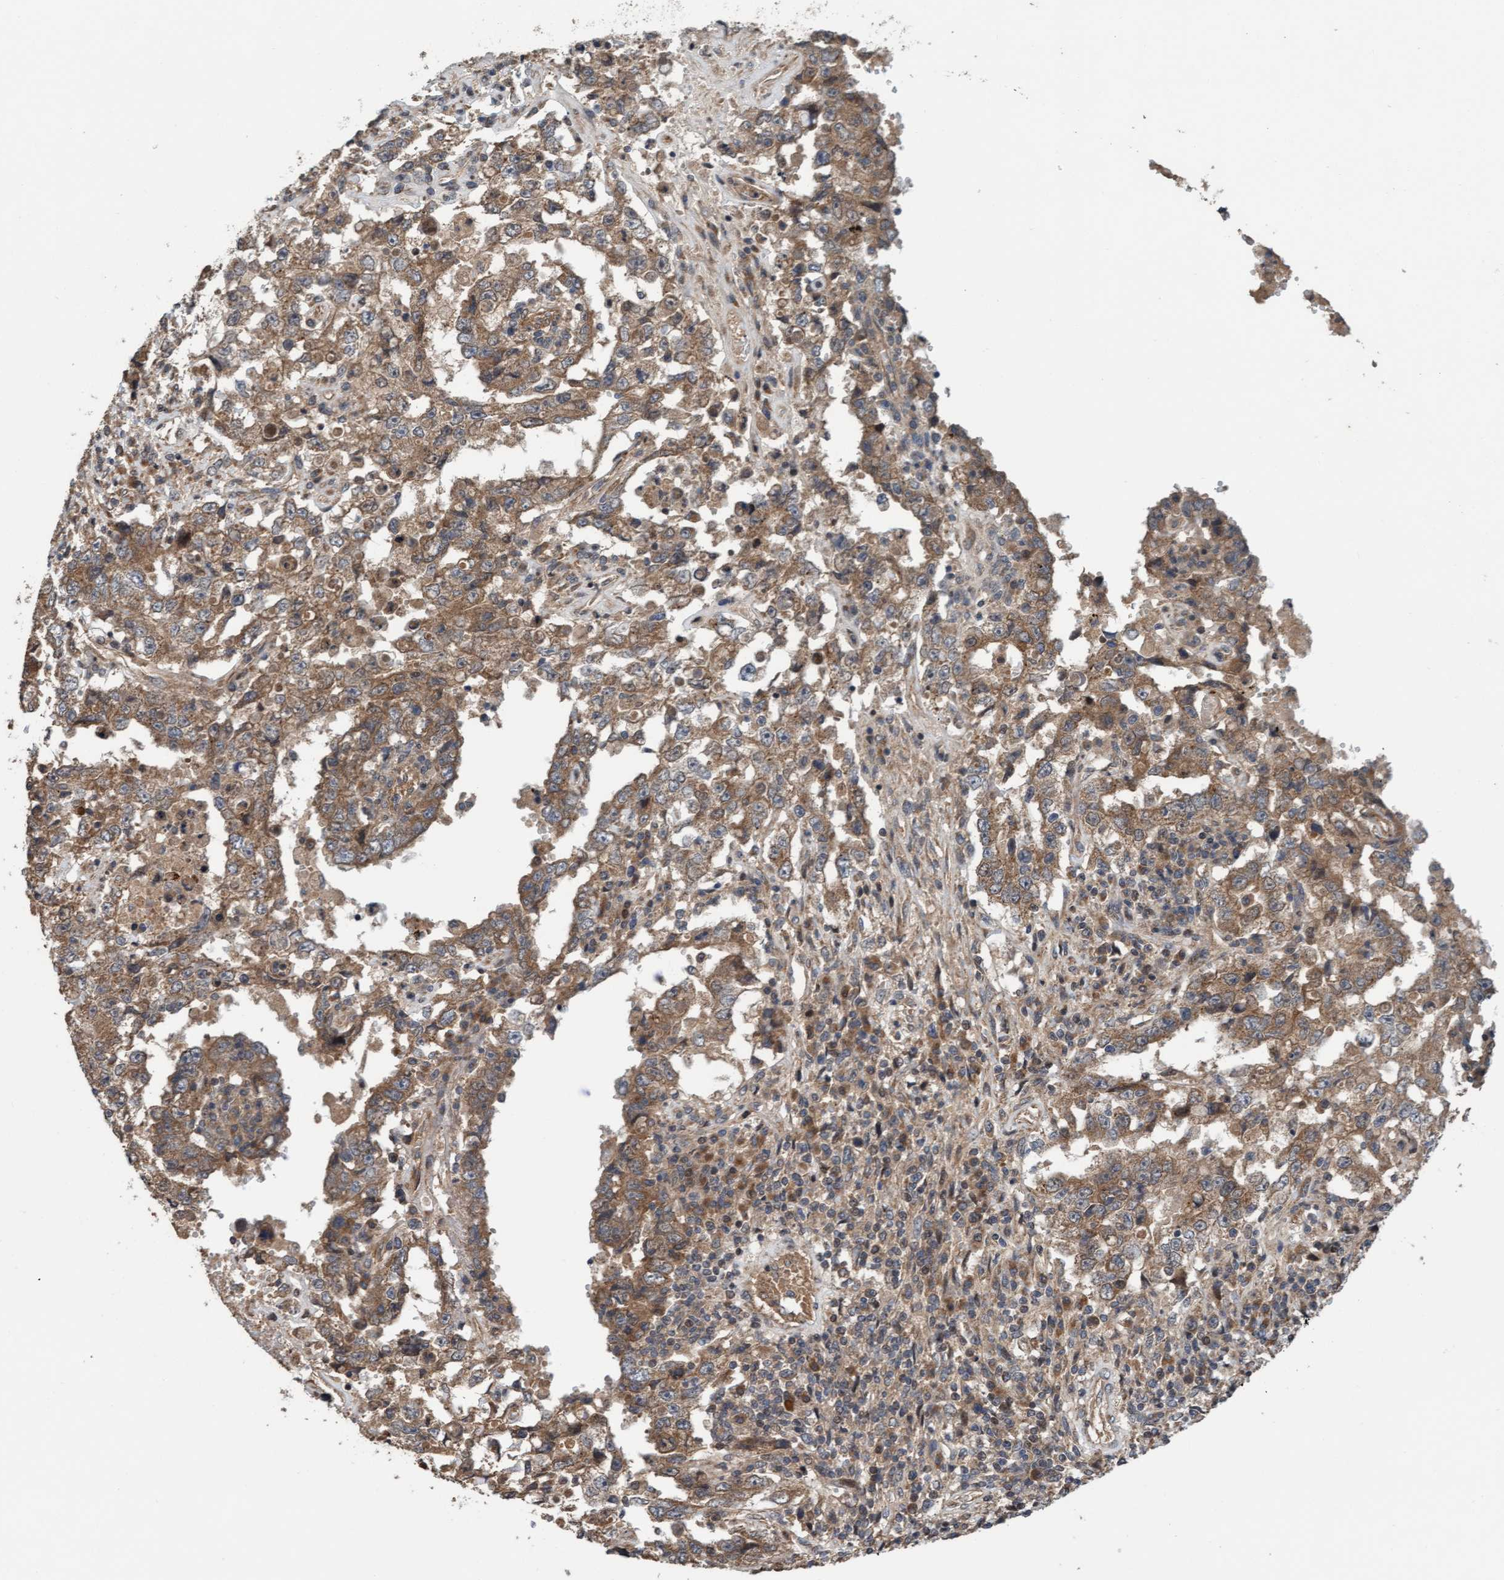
{"staining": {"intensity": "weak", "quantity": ">75%", "location": "cytoplasmic/membranous"}, "tissue": "testis cancer", "cell_type": "Tumor cells", "image_type": "cancer", "snomed": [{"axis": "morphology", "description": "Carcinoma, Embryonal, NOS"}, {"axis": "topography", "description": "Testis"}], "caption": "A histopathology image showing weak cytoplasmic/membranous expression in approximately >75% of tumor cells in testis cancer, as visualized by brown immunohistochemical staining.", "gene": "MLXIP", "patient": {"sex": "male", "age": 26}}